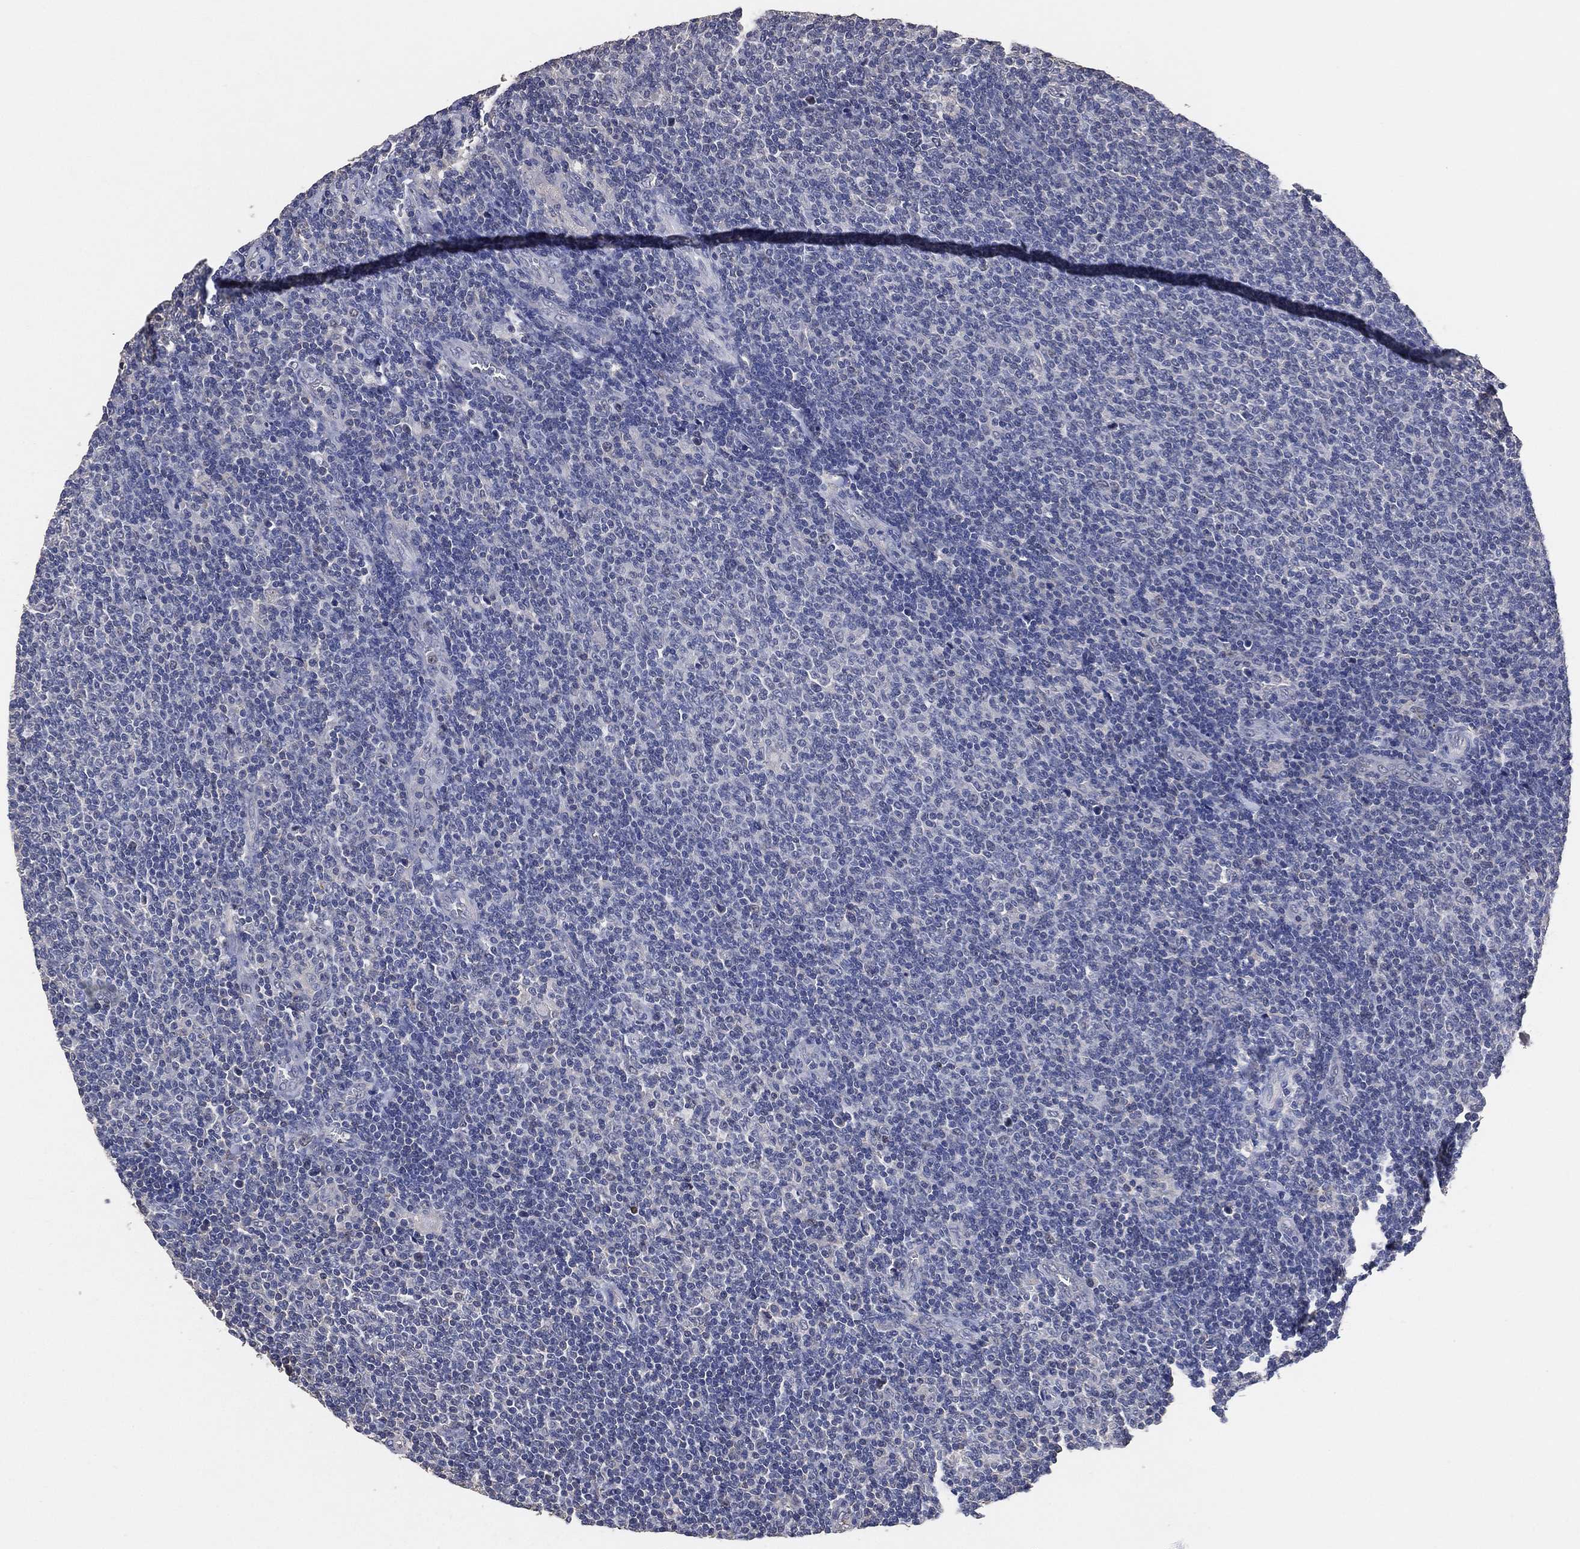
{"staining": {"intensity": "negative", "quantity": "none", "location": "none"}, "tissue": "lymphoma", "cell_type": "Tumor cells", "image_type": "cancer", "snomed": [{"axis": "morphology", "description": "Malignant lymphoma, non-Hodgkin's type, Low grade"}, {"axis": "topography", "description": "Lymph node"}], "caption": "A high-resolution photomicrograph shows IHC staining of lymphoma, which displays no significant expression in tumor cells. The staining is performed using DAB (3,3'-diaminobenzidine) brown chromogen with nuclei counter-stained in using hematoxylin.", "gene": "KLK5", "patient": {"sex": "male", "age": 52}}